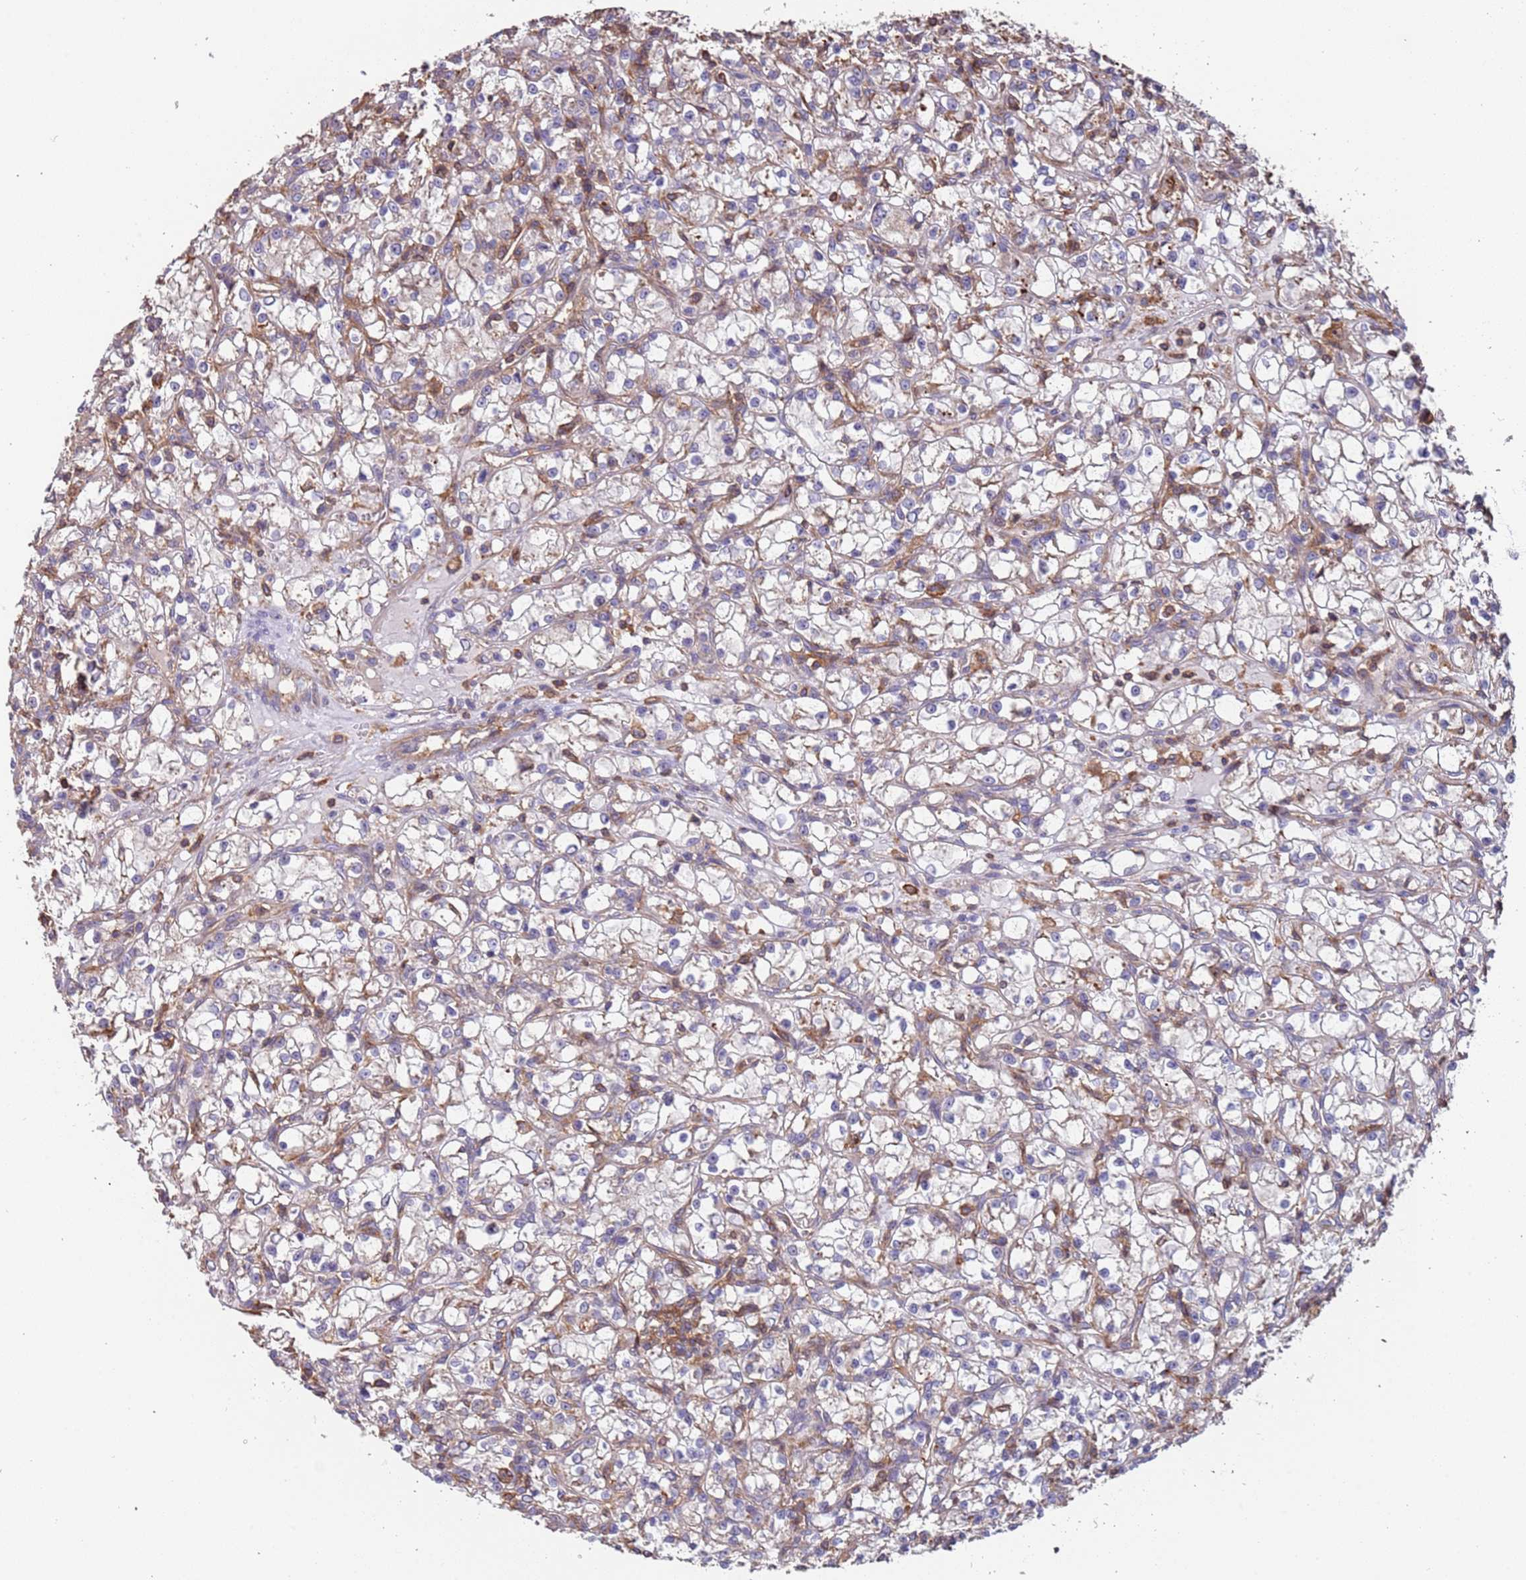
{"staining": {"intensity": "negative", "quantity": "none", "location": "none"}, "tissue": "renal cancer", "cell_type": "Tumor cells", "image_type": "cancer", "snomed": [{"axis": "morphology", "description": "Adenocarcinoma, NOS"}, {"axis": "topography", "description": "Kidney"}], "caption": "Photomicrograph shows no protein expression in tumor cells of renal adenocarcinoma tissue.", "gene": "SYT4", "patient": {"sex": "female", "age": 59}}